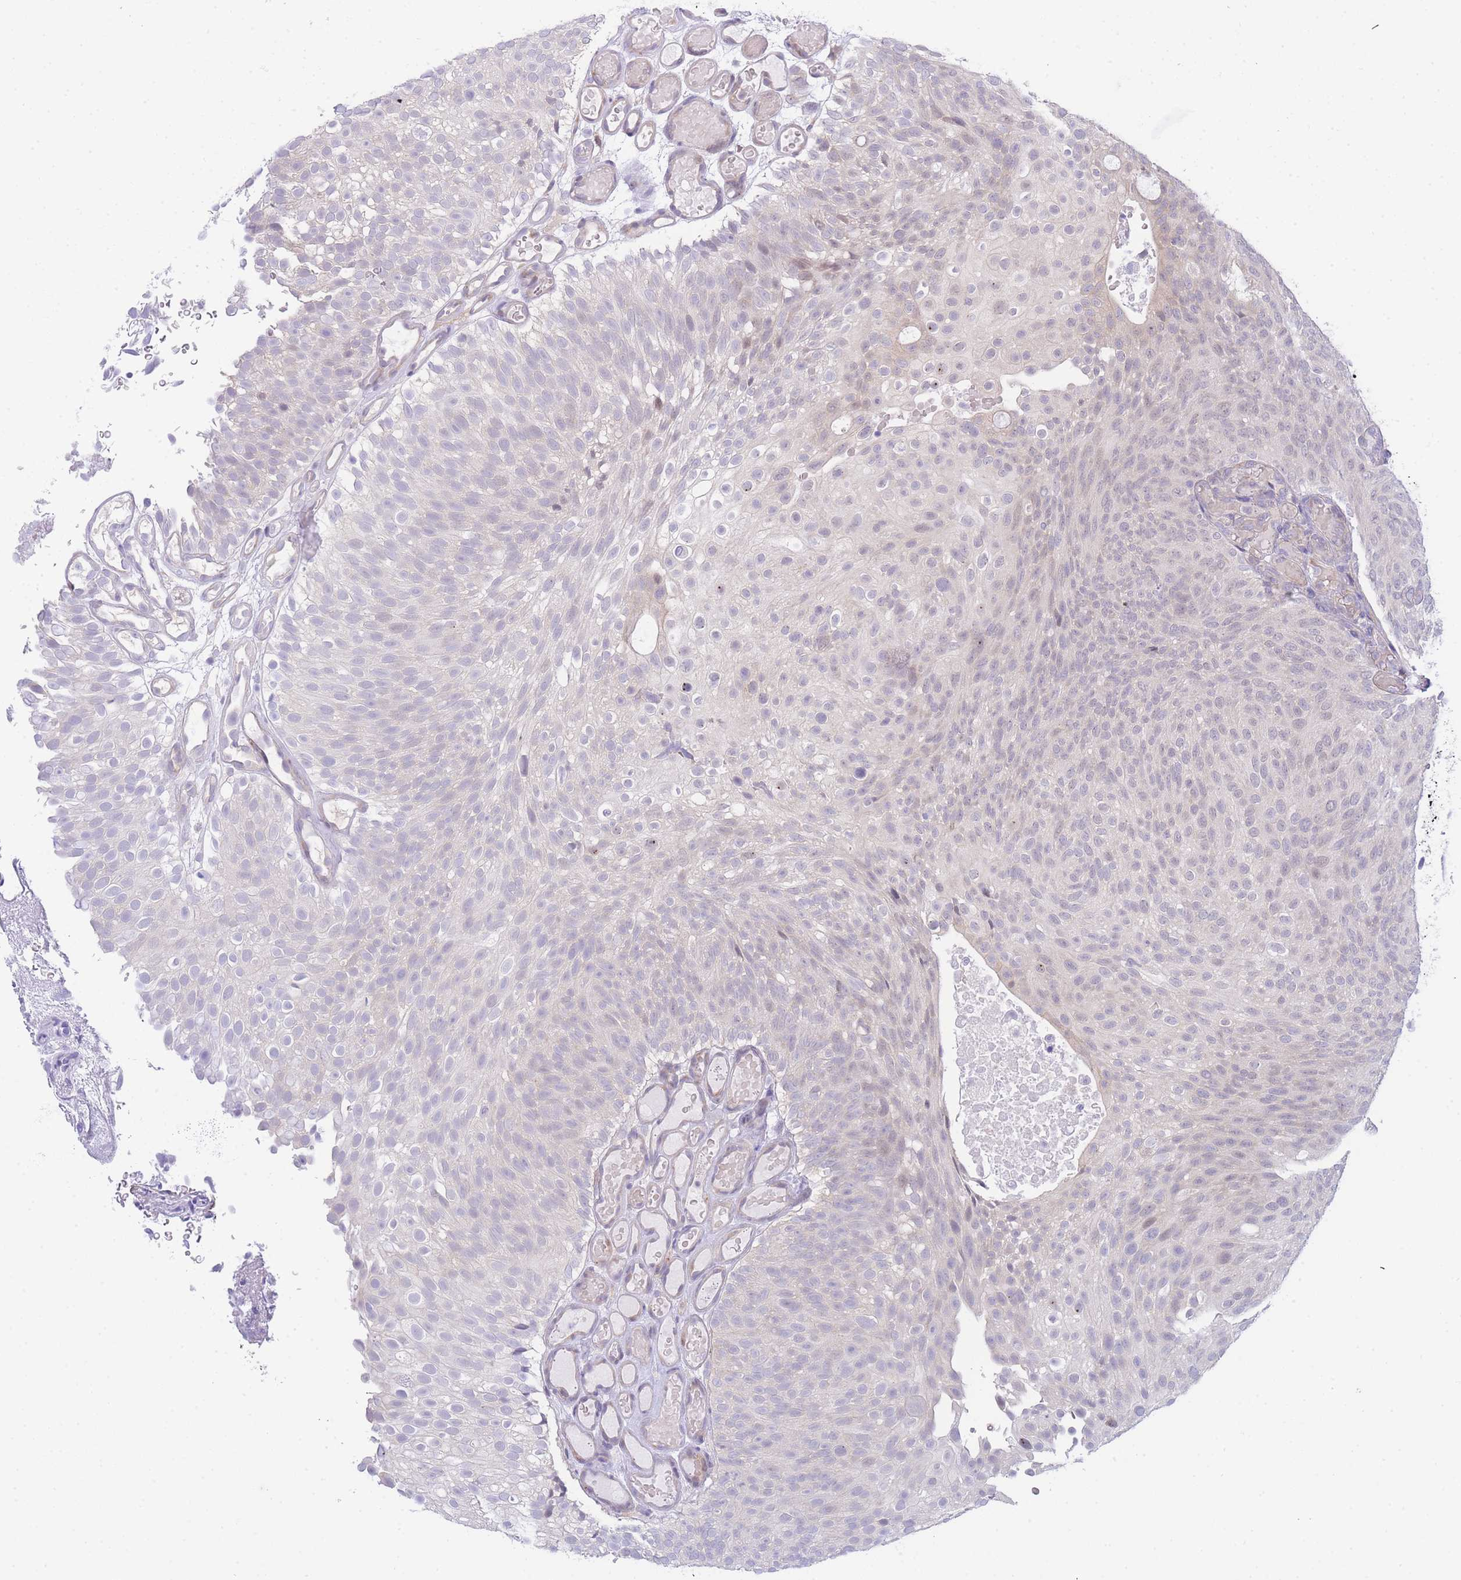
{"staining": {"intensity": "negative", "quantity": "none", "location": "none"}, "tissue": "urothelial cancer", "cell_type": "Tumor cells", "image_type": "cancer", "snomed": [{"axis": "morphology", "description": "Urothelial carcinoma, Low grade"}, {"axis": "topography", "description": "Urinary bladder"}], "caption": "A photomicrograph of urothelial carcinoma (low-grade) stained for a protein shows no brown staining in tumor cells.", "gene": "ZNF510", "patient": {"sex": "male", "age": 78}}